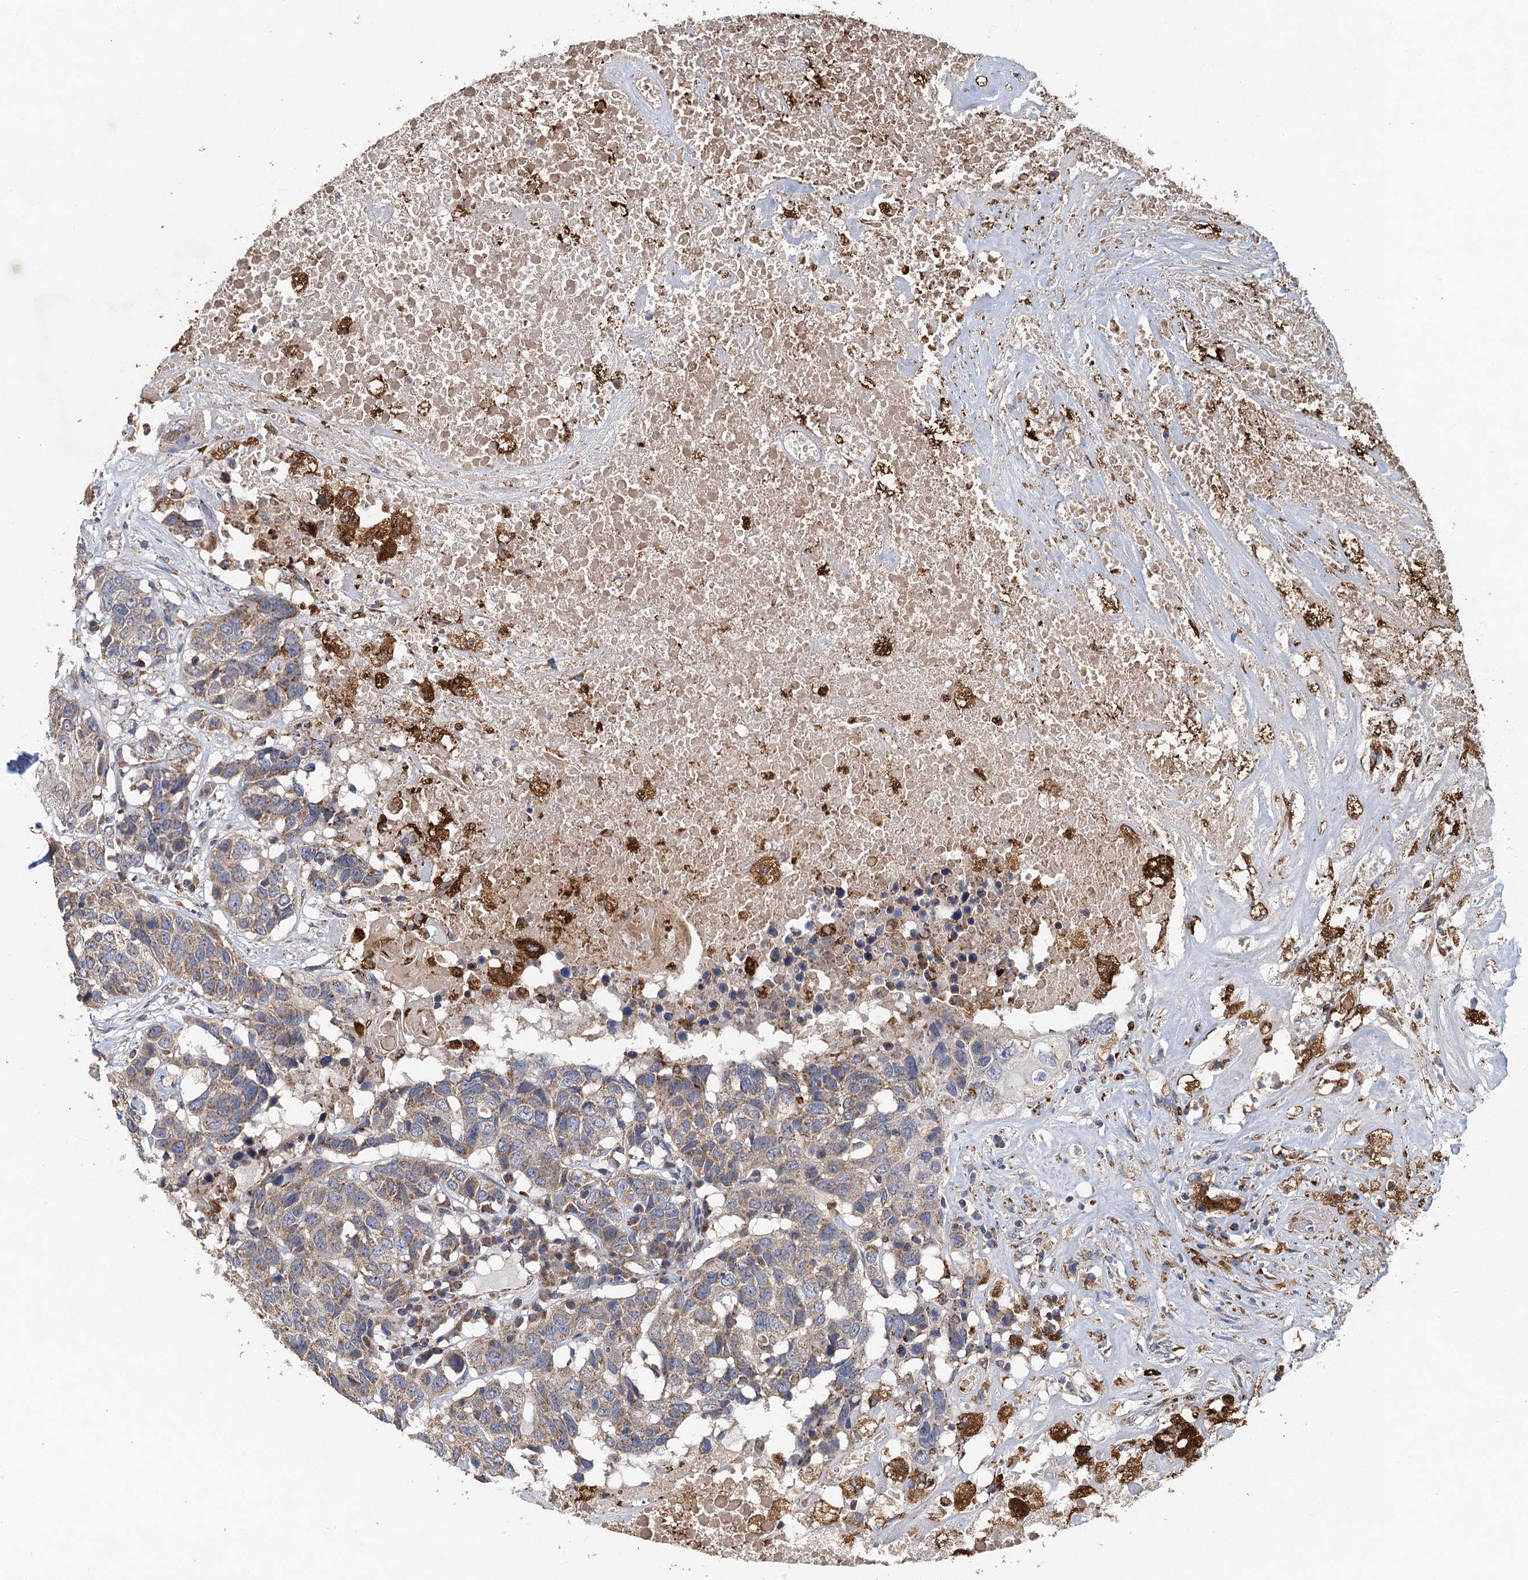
{"staining": {"intensity": "weak", "quantity": ">75%", "location": "cytoplasmic/membranous"}, "tissue": "head and neck cancer", "cell_type": "Tumor cells", "image_type": "cancer", "snomed": [{"axis": "morphology", "description": "Squamous cell carcinoma, NOS"}, {"axis": "topography", "description": "Head-Neck"}], "caption": "Immunohistochemical staining of squamous cell carcinoma (head and neck) reveals low levels of weak cytoplasmic/membranous protein expression in approximately >75% of tumor cells. Nuclei are stained in blue.", "gene": "BCS1L", "patient": {"sex": "male", "age": 66}}